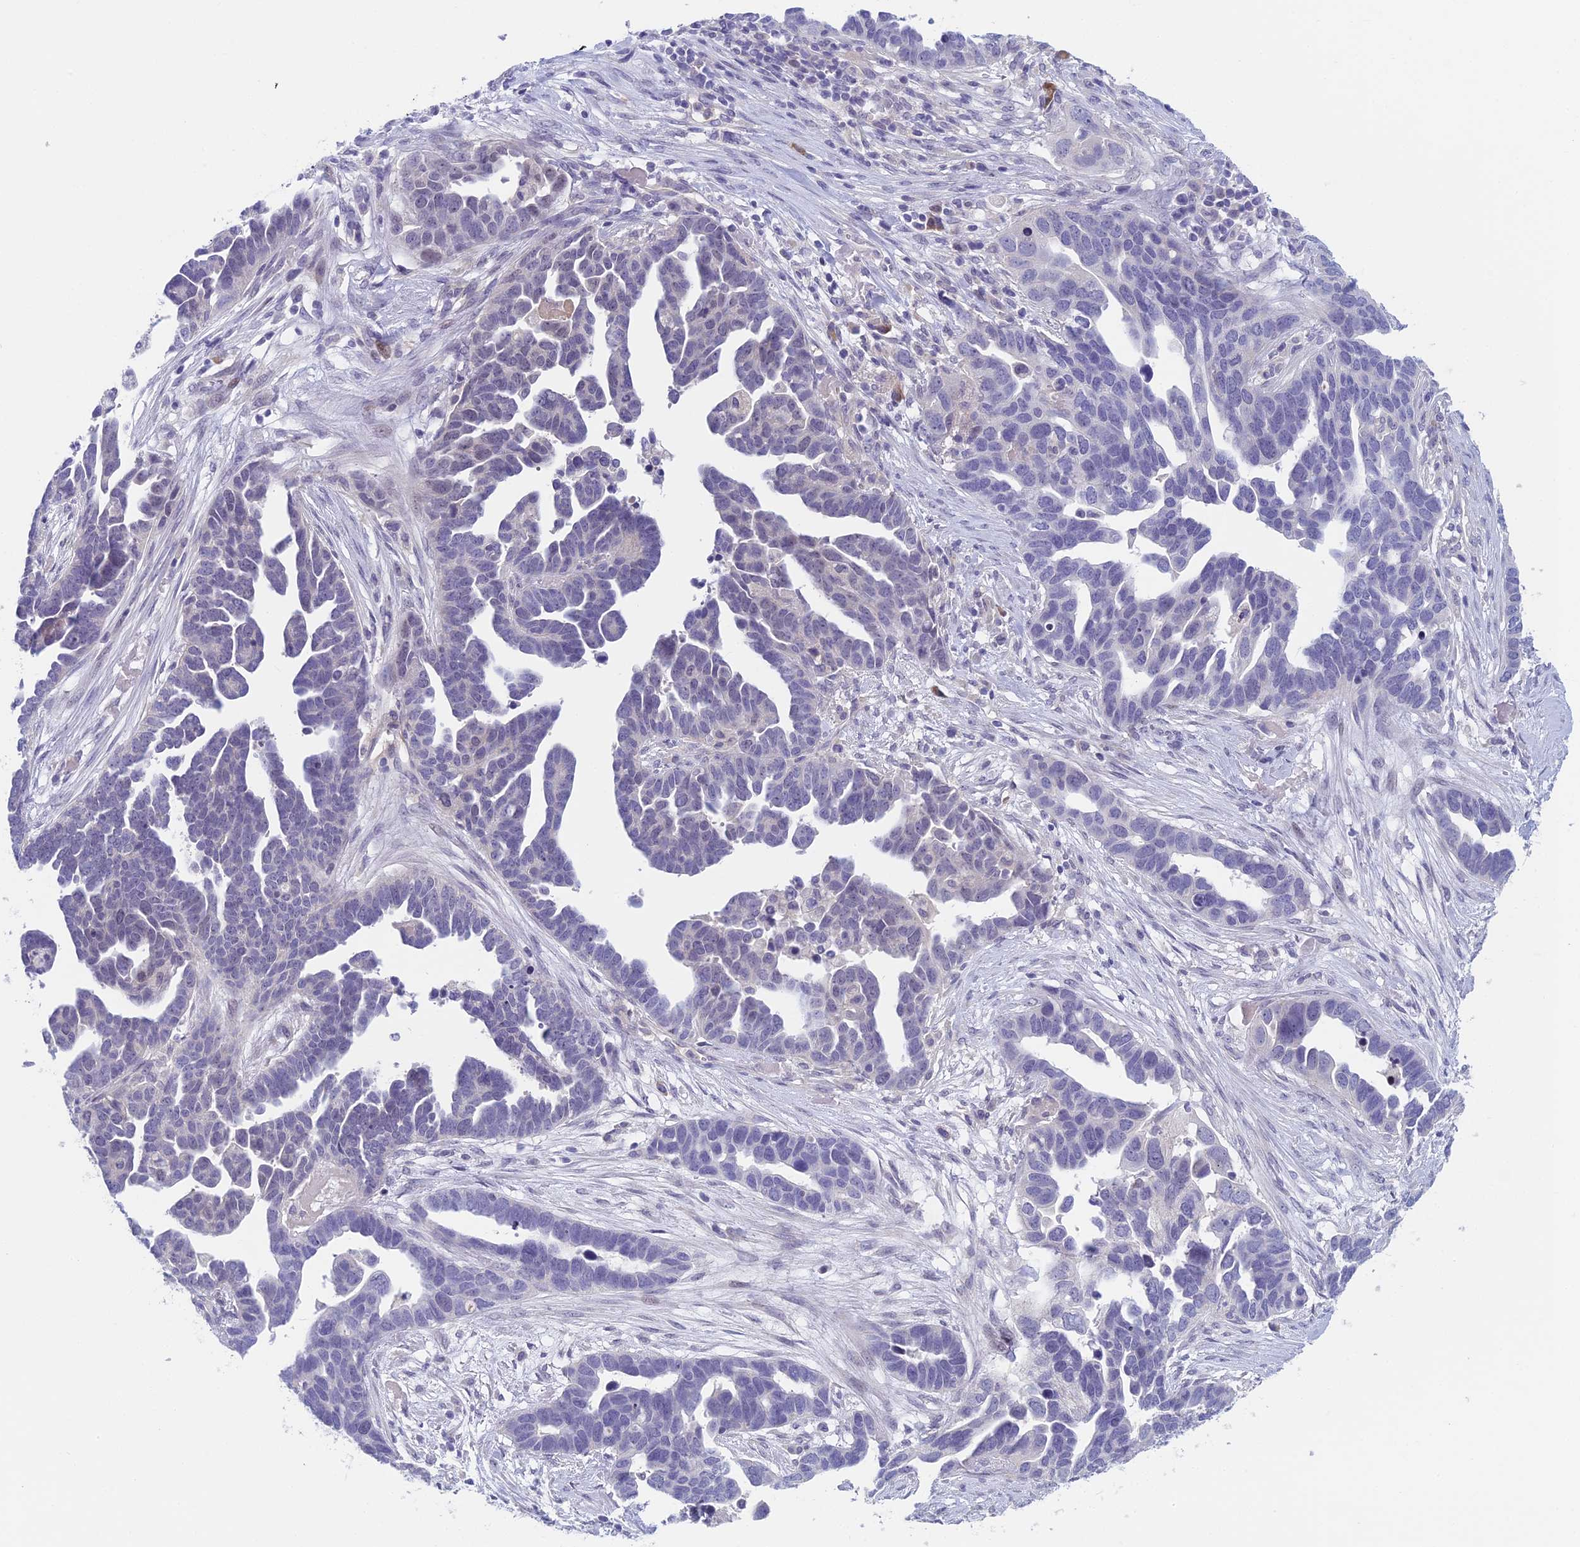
{"staining": {"intensity": "negative", "quantity": "none", "location": "none"}, "tissue": "ovarian cancer", "cell_type": "Tumor cells", "image_type": "cancer", "snomed": [{"axis": "morphology", "description": "Cystadenocarcinoma, serous, NOS"}, {"axis": "topography", "description": "Ovary"}], "caption": "Immunohistochemical staining of human serous cystadenocarcinoma (ovarian) displays no significant positivity in tumor cells.", "gene": "PPP1R26", "patient": {"sex": "female", "age": 54}}